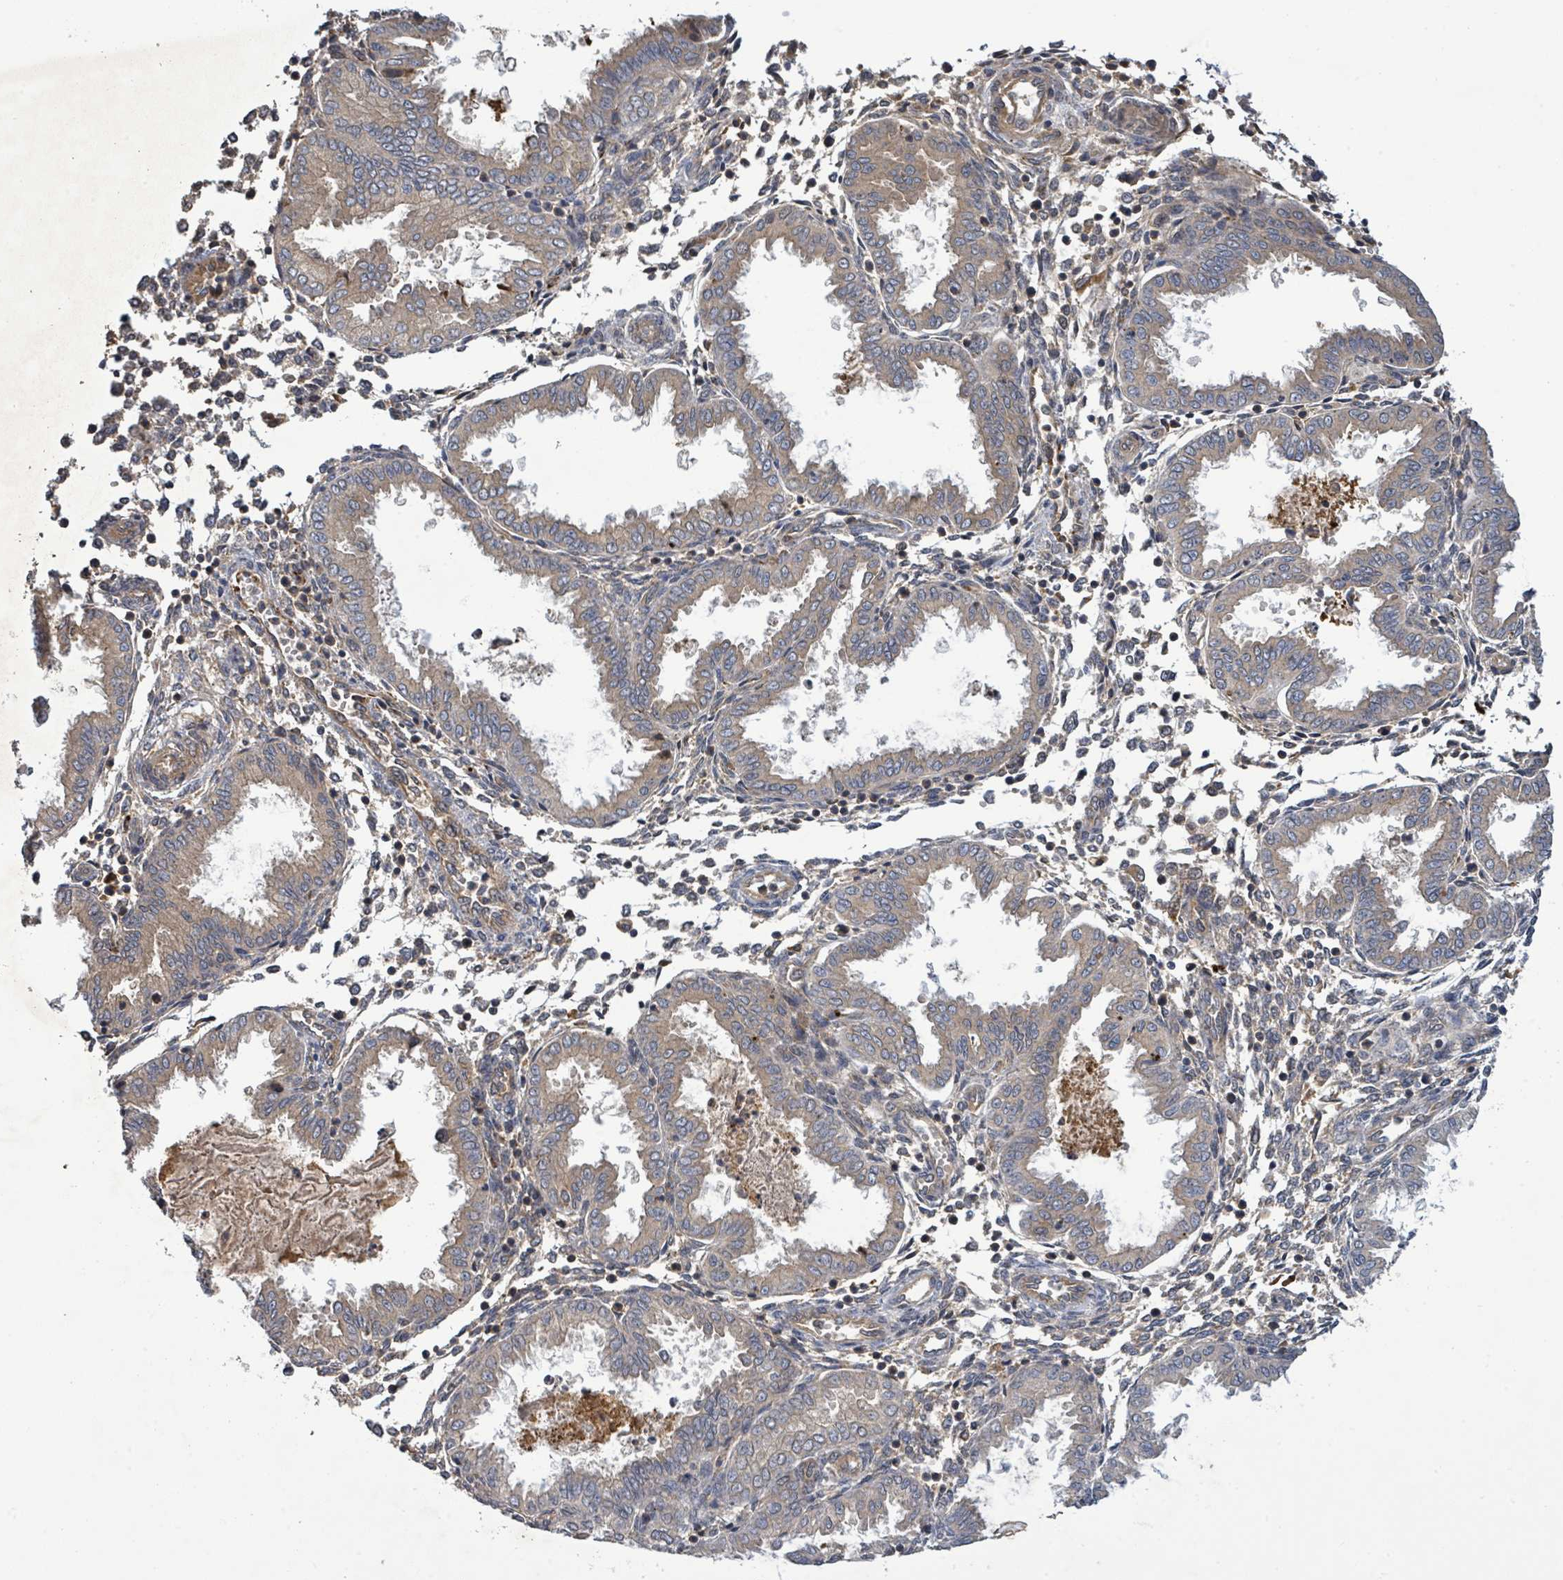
{"staining": {"intensity": "negative", "quantity": "none", "location": "none"}, "tissue": "endometrium", "cell_type": "Cells in endometrial stroma", "image_type": "normal", "snomed": [{"axis": "morphology", "description": "Normal tissue, NOS"}, {"axis": "topography", "description": "Endometrium"}], "caption": "An IHC micrograph of normal endometrium is shown. There is no staining in cells in endometrial stroma of endometrium. (DAB (3,3'-diaminobenzidine) IHC, high magnification).", "gene": "STARD4", "patient": {"sex": "female", "age": 33}}